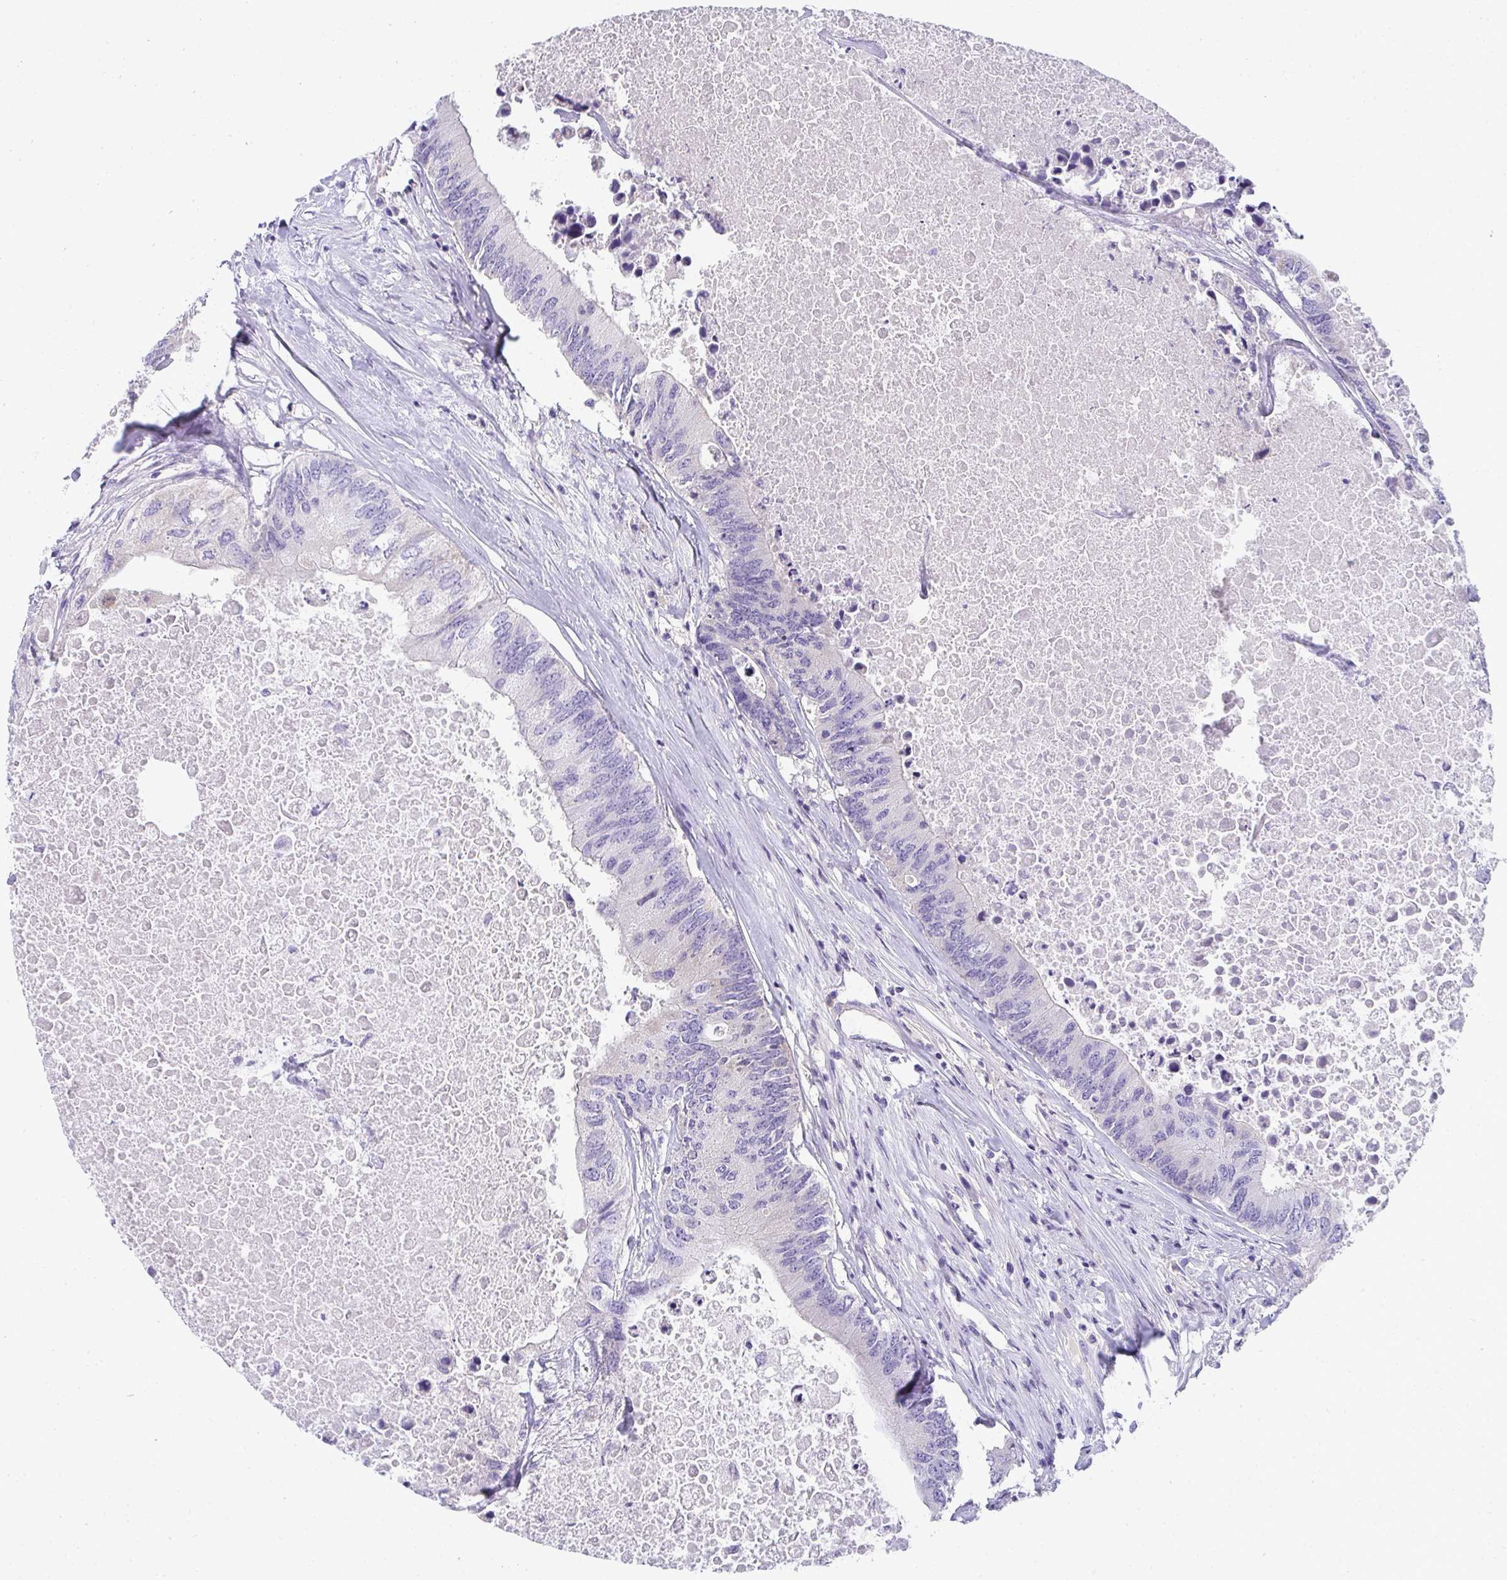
{"staining": {"intensity": "negative", "quantity": "none", "location": "none"}, "tissue": "colorectal cancer", "cell_type": "Tumor cells", "image_type": "cancer", "snomed": [{"axis": "morphology", "description": "Adenocarcinoma, NOS"}, {"axis": "topography", "description": "Colon"}], "caption": "An image of colorectal cancer stained for a protein reveals no brown staining in tumor cells. (Stains: DAB (3,3'-diaminobenzidine) immunohistochemistry (IHC) with hematoxylin counter stain, Microscopy: brightfield microscopy at high magnification).", "gene": "ZSWIM3", "patient": {"sex": "male", "age": 71}}